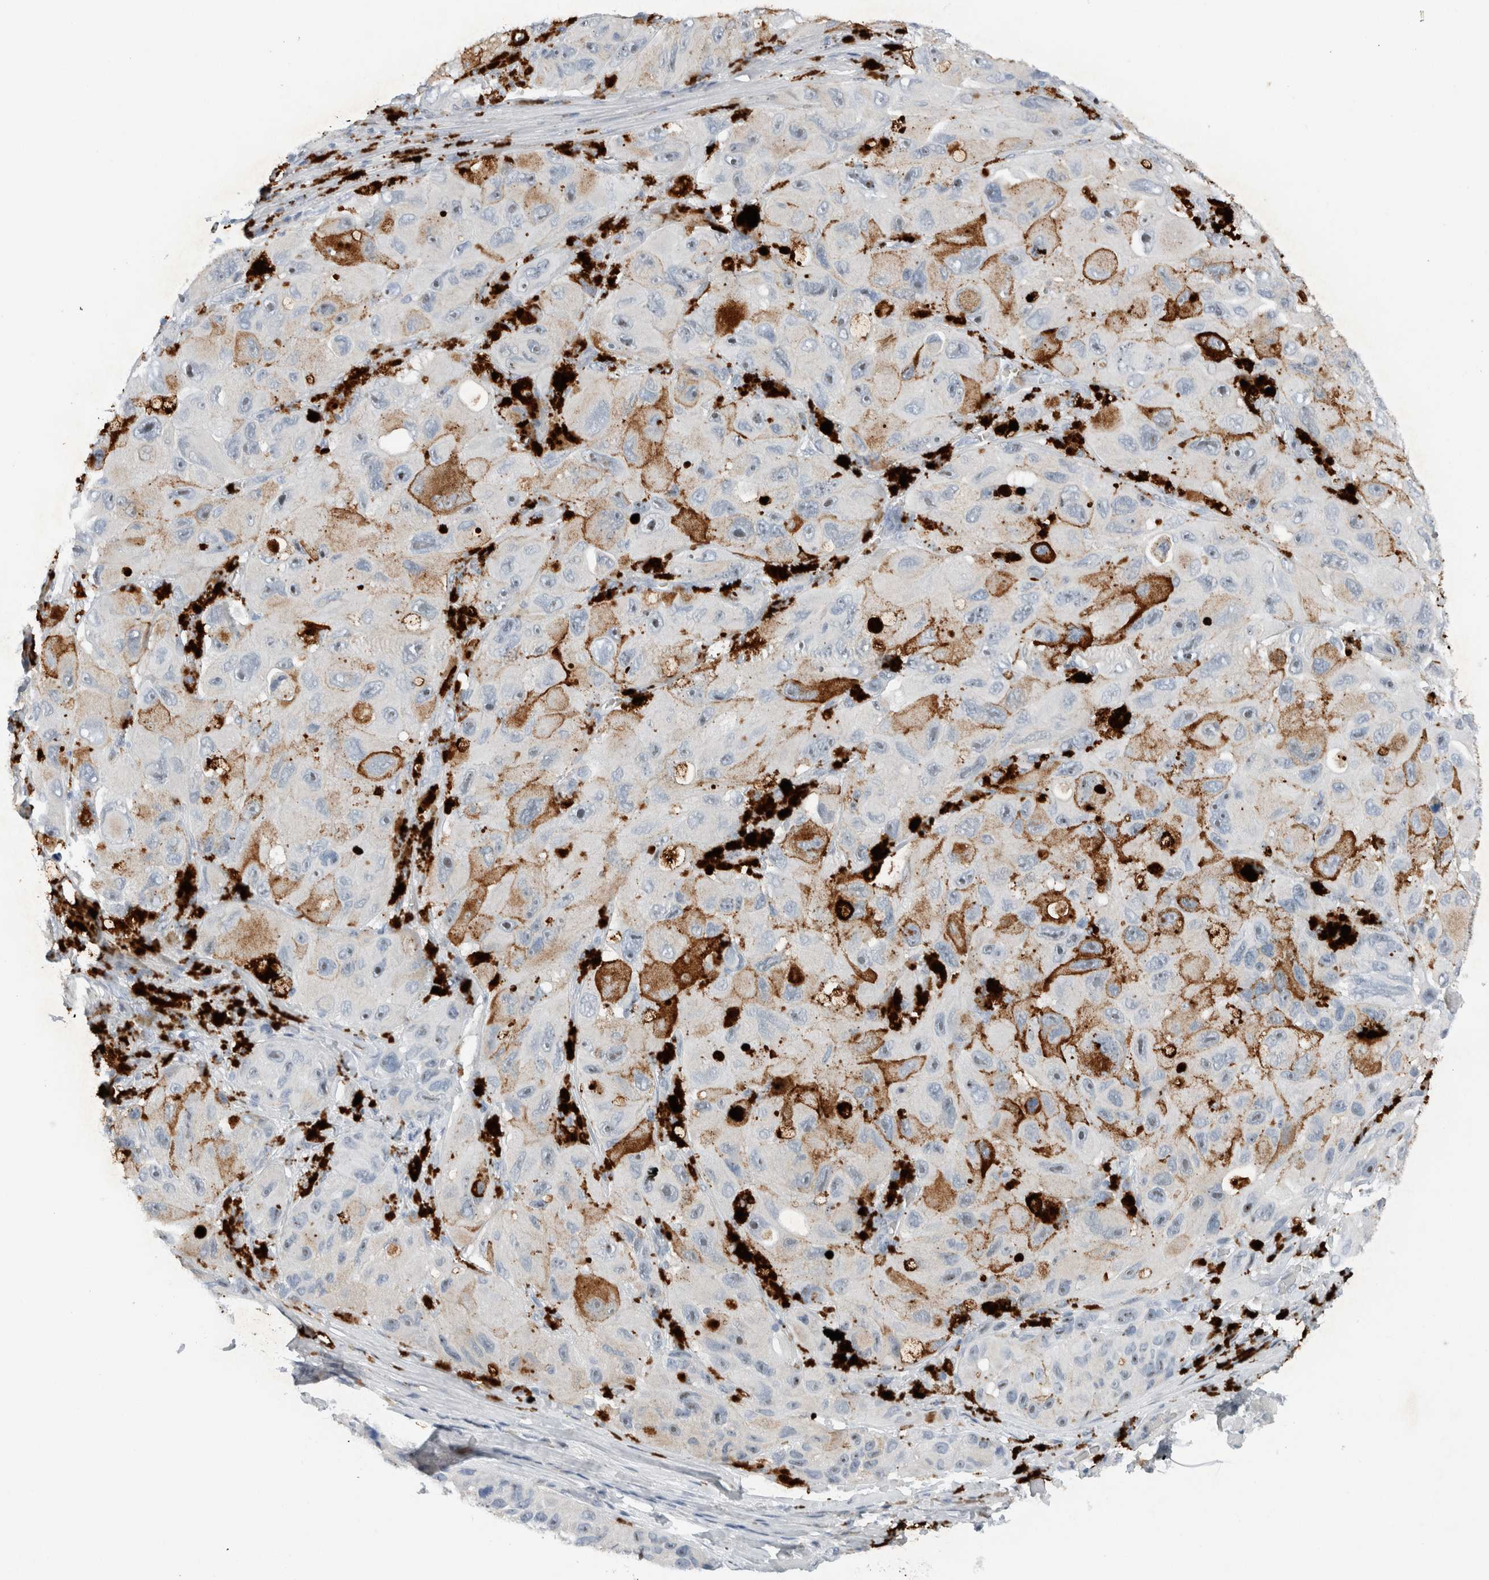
{"staining": {"intensity": "negative", "quantity": "none", "location": "none"}, "tissue": "melanoma", "cell_type": "Tumor cells", "image_type": "cancer", "snomed": [{"axis": "morphology", "description": "Malignant melanoma, NOS"}, {"axis": "topography", "description": "Skin"}], "caption": "Immunohistochemistry (IHC) image of human malignant melanoma stained for a protein (brown), which exhibits no expression in tumor cells.", "gene": "DUOX1", "patient": {"sex": "female", "age": 73}}